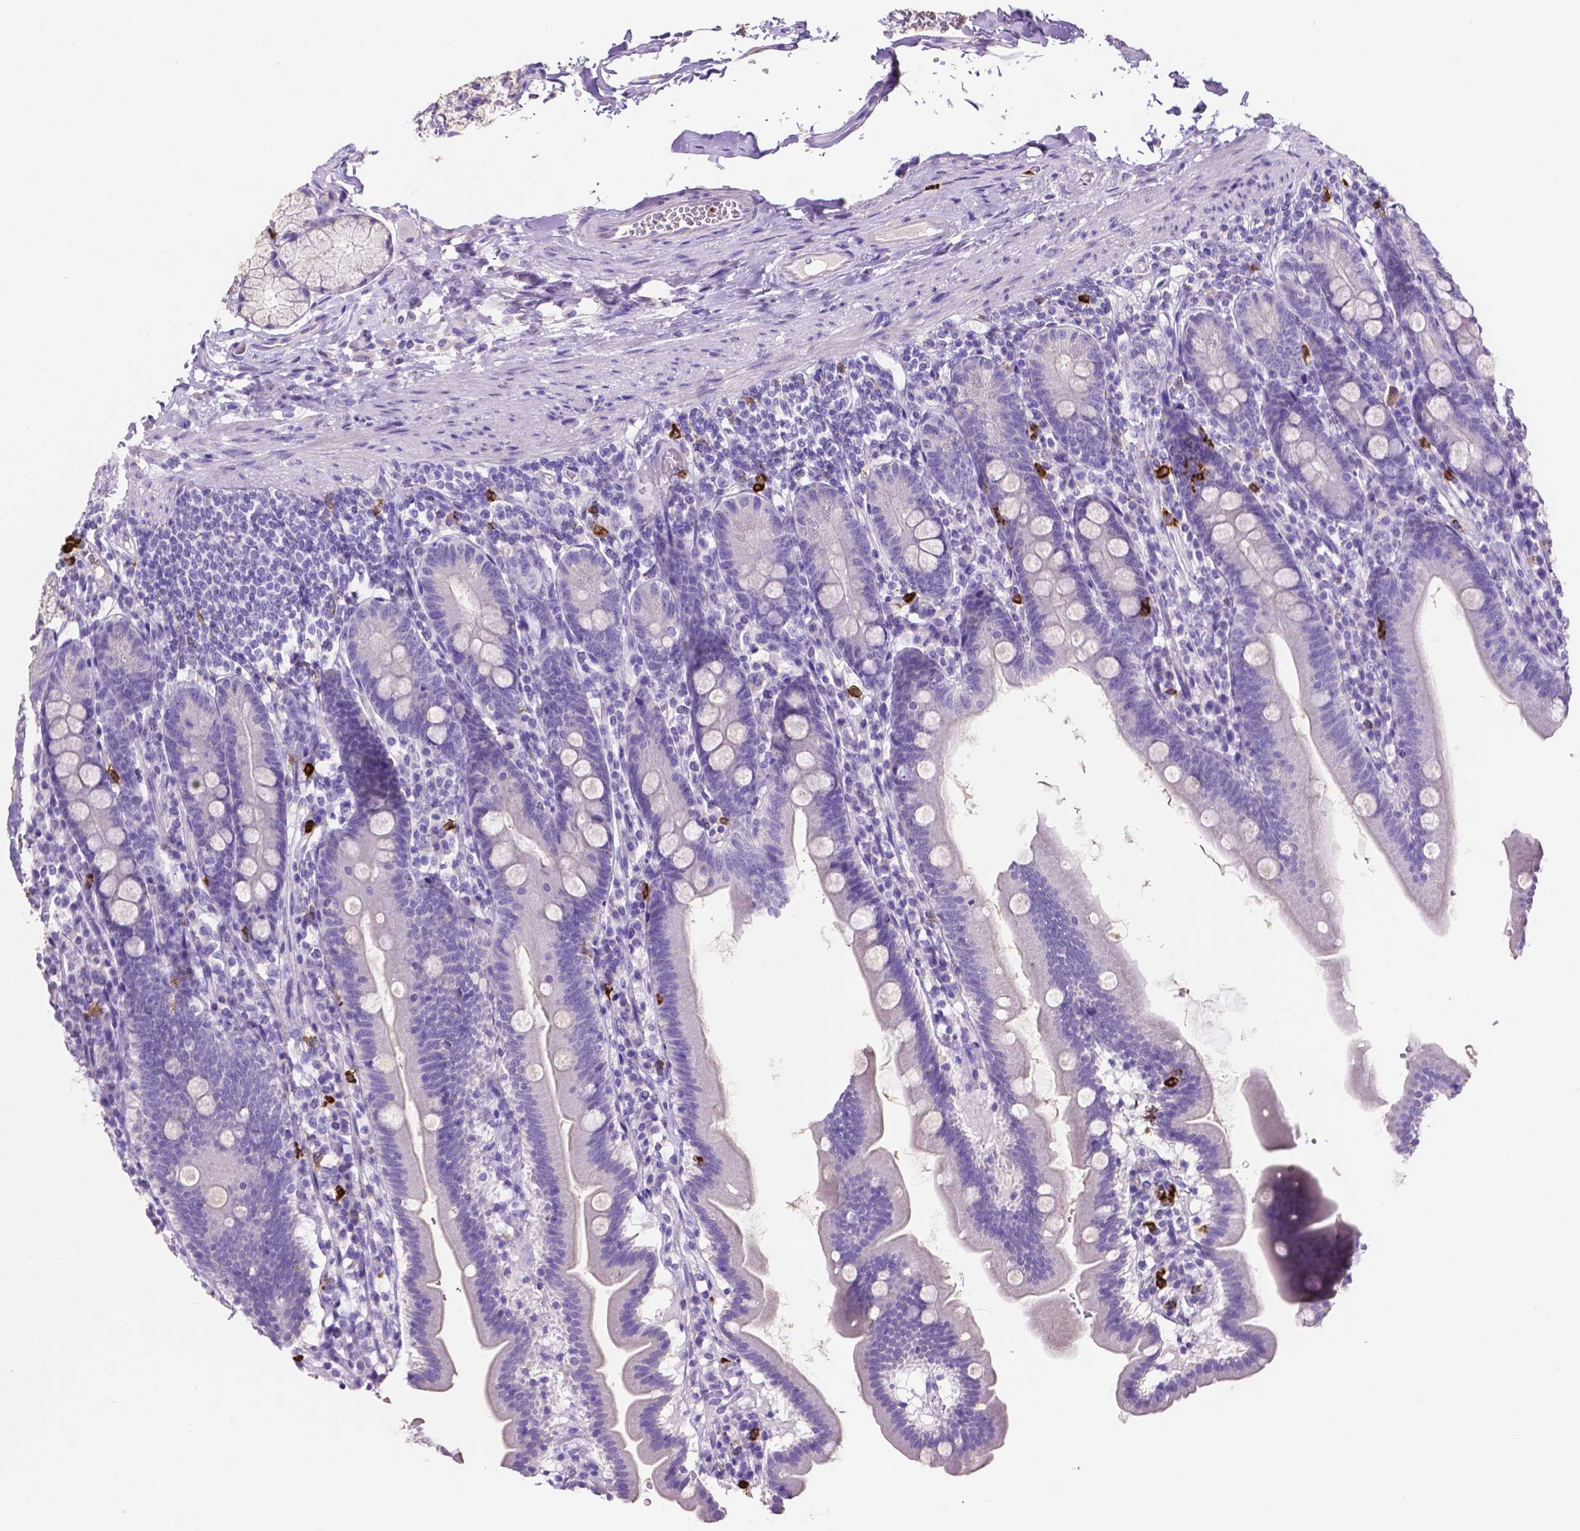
{"staining": {"intensity": "negative", "quantity": "none", "location": "none"}, "tissue": "duodenum", "cell_type": "Glandular cells", "image_type": "normal", "snomed": [{"axis": "morphology", "description": "Normal tissue, NOS"}, {"axis": "topography", "description": "Duodenum"}], "caption": "IHC histopathology image of benign human duodenum stained for a protein (brown), which reveals no staining in glandular cells. Brightfield microscopy of immunohistochemistry (IHC) stained with DAB (brown) and hematoxylin (blue), captured at high magnification.", "gene": "MMP9", "patient": {"sex": "female", "age": 67}}